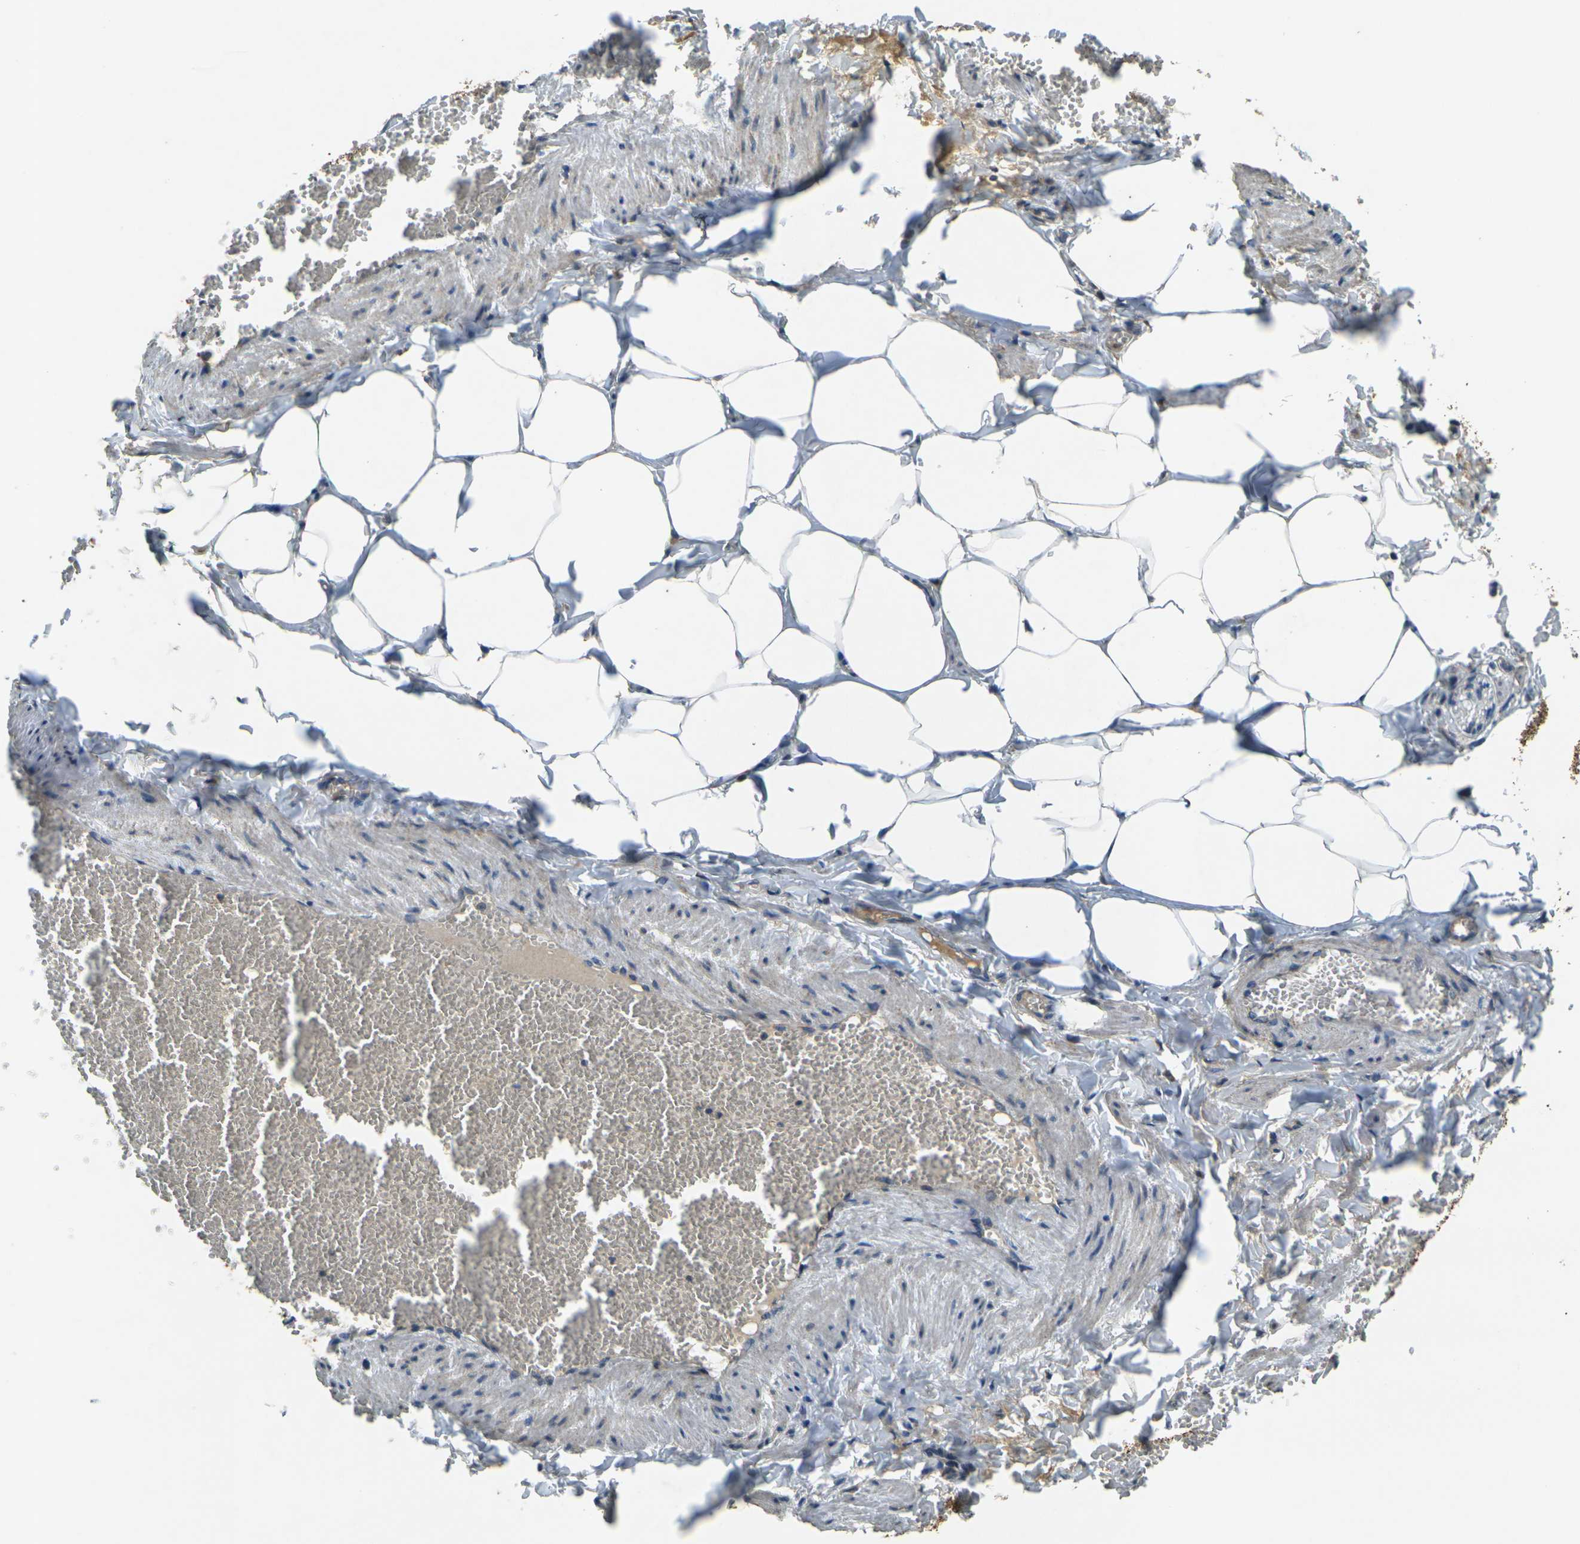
{"staining": {"intensity": "strong", "quantity": ">75%", "location": "cytoplasmic/membranous"}, "tissue": "adipose tissue", "cell_type": "Adipocytes", "image_type": "normal", "snomed": [{"axis": "morphology", "description": "Normal tissue, NOS"}, {"axis": "topography", "description": "Vascular tissue"}], "caption": "Protein analysis of normal adipose tissue exhibits strong cytoplasmic/membranous positivity in about >75% of adipocytes.", "gene": "IGF1R", "patient": {"sex": "male", "age": 41}}